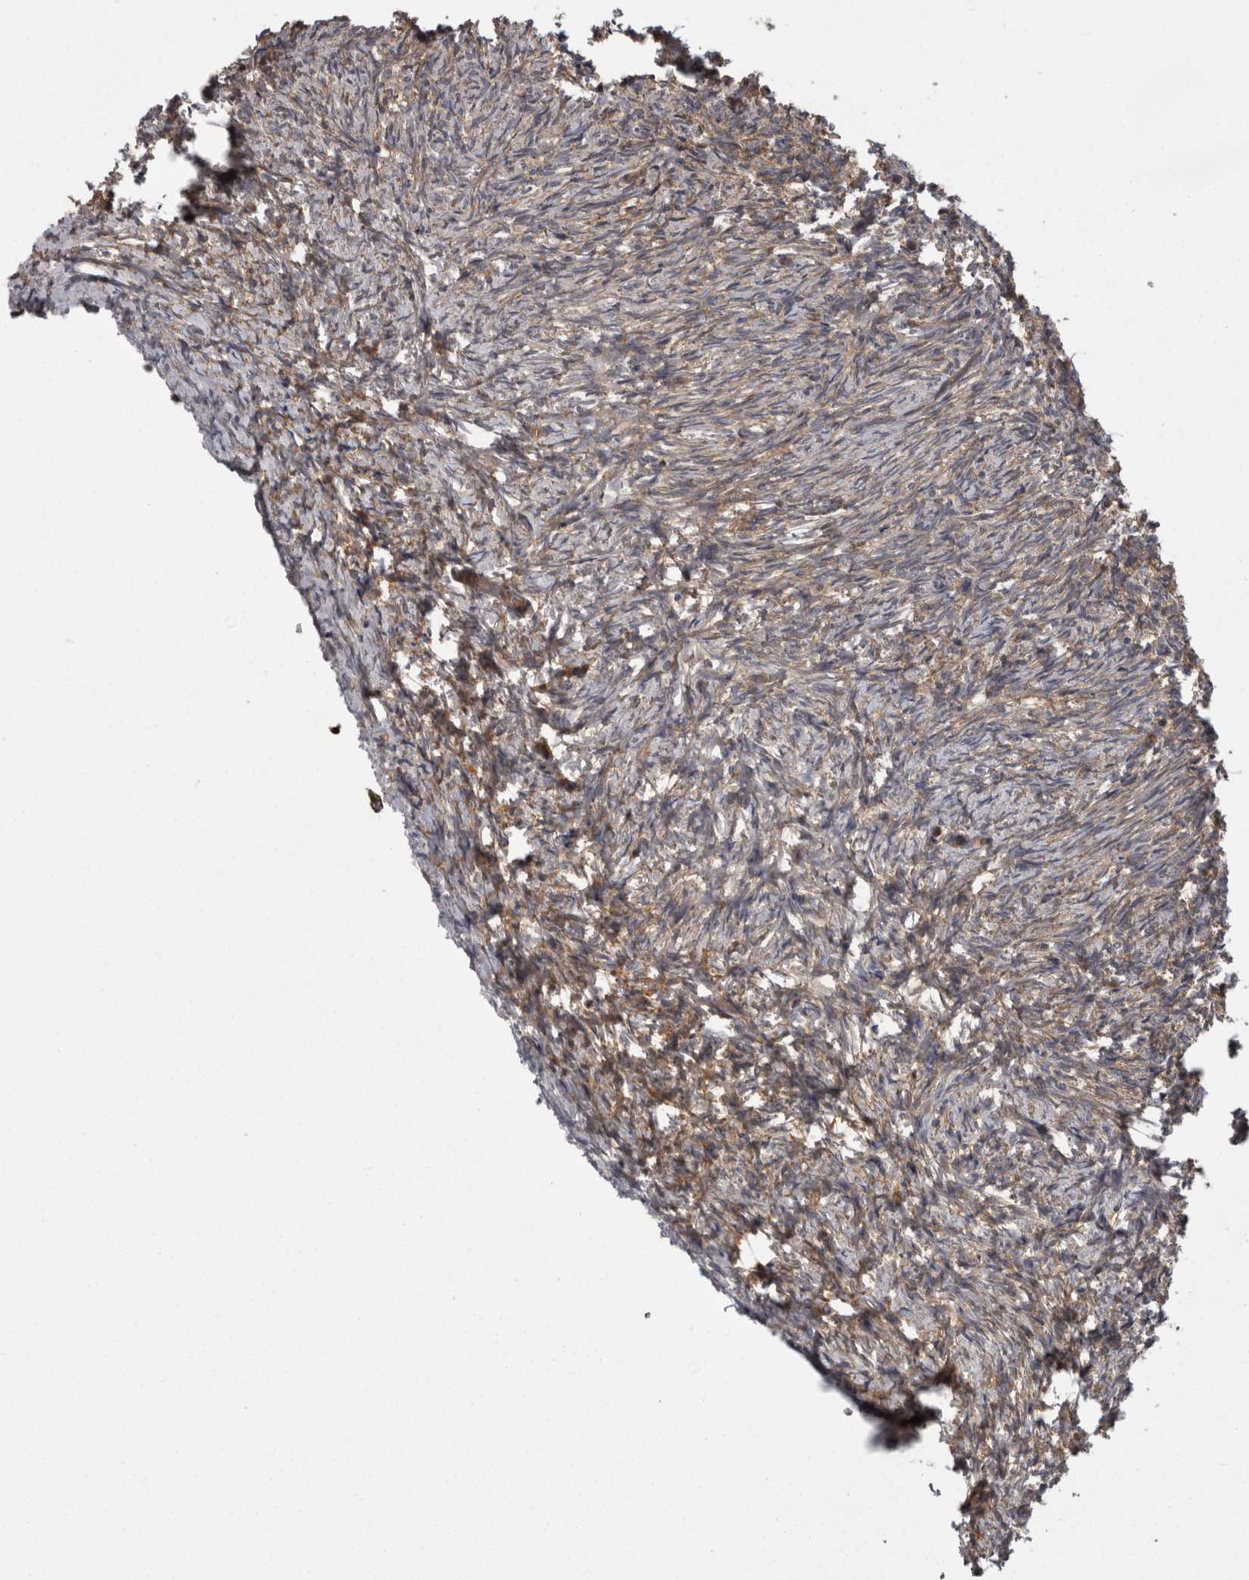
{"staining": {"intensity": "strong", "quantity": ">75%", "location": "cytoplasmic/membranous"}, "tissue": "ovary", "cell_type": "Follicle cells", "image_type": "normal", "snomed": [{"axis": "morphology", "description": "Normal tissue, NOS"}, {"axis": "topography", "description": "Ovary"}], "caption": "Strong cytoplasmic/membranous positivity for a protein is seen in approximately >75% of follicle cells of benign ovary using immunohistochemistry.", "gene": "SMCR8", "patient": {"sex": "female", "age": 41}}